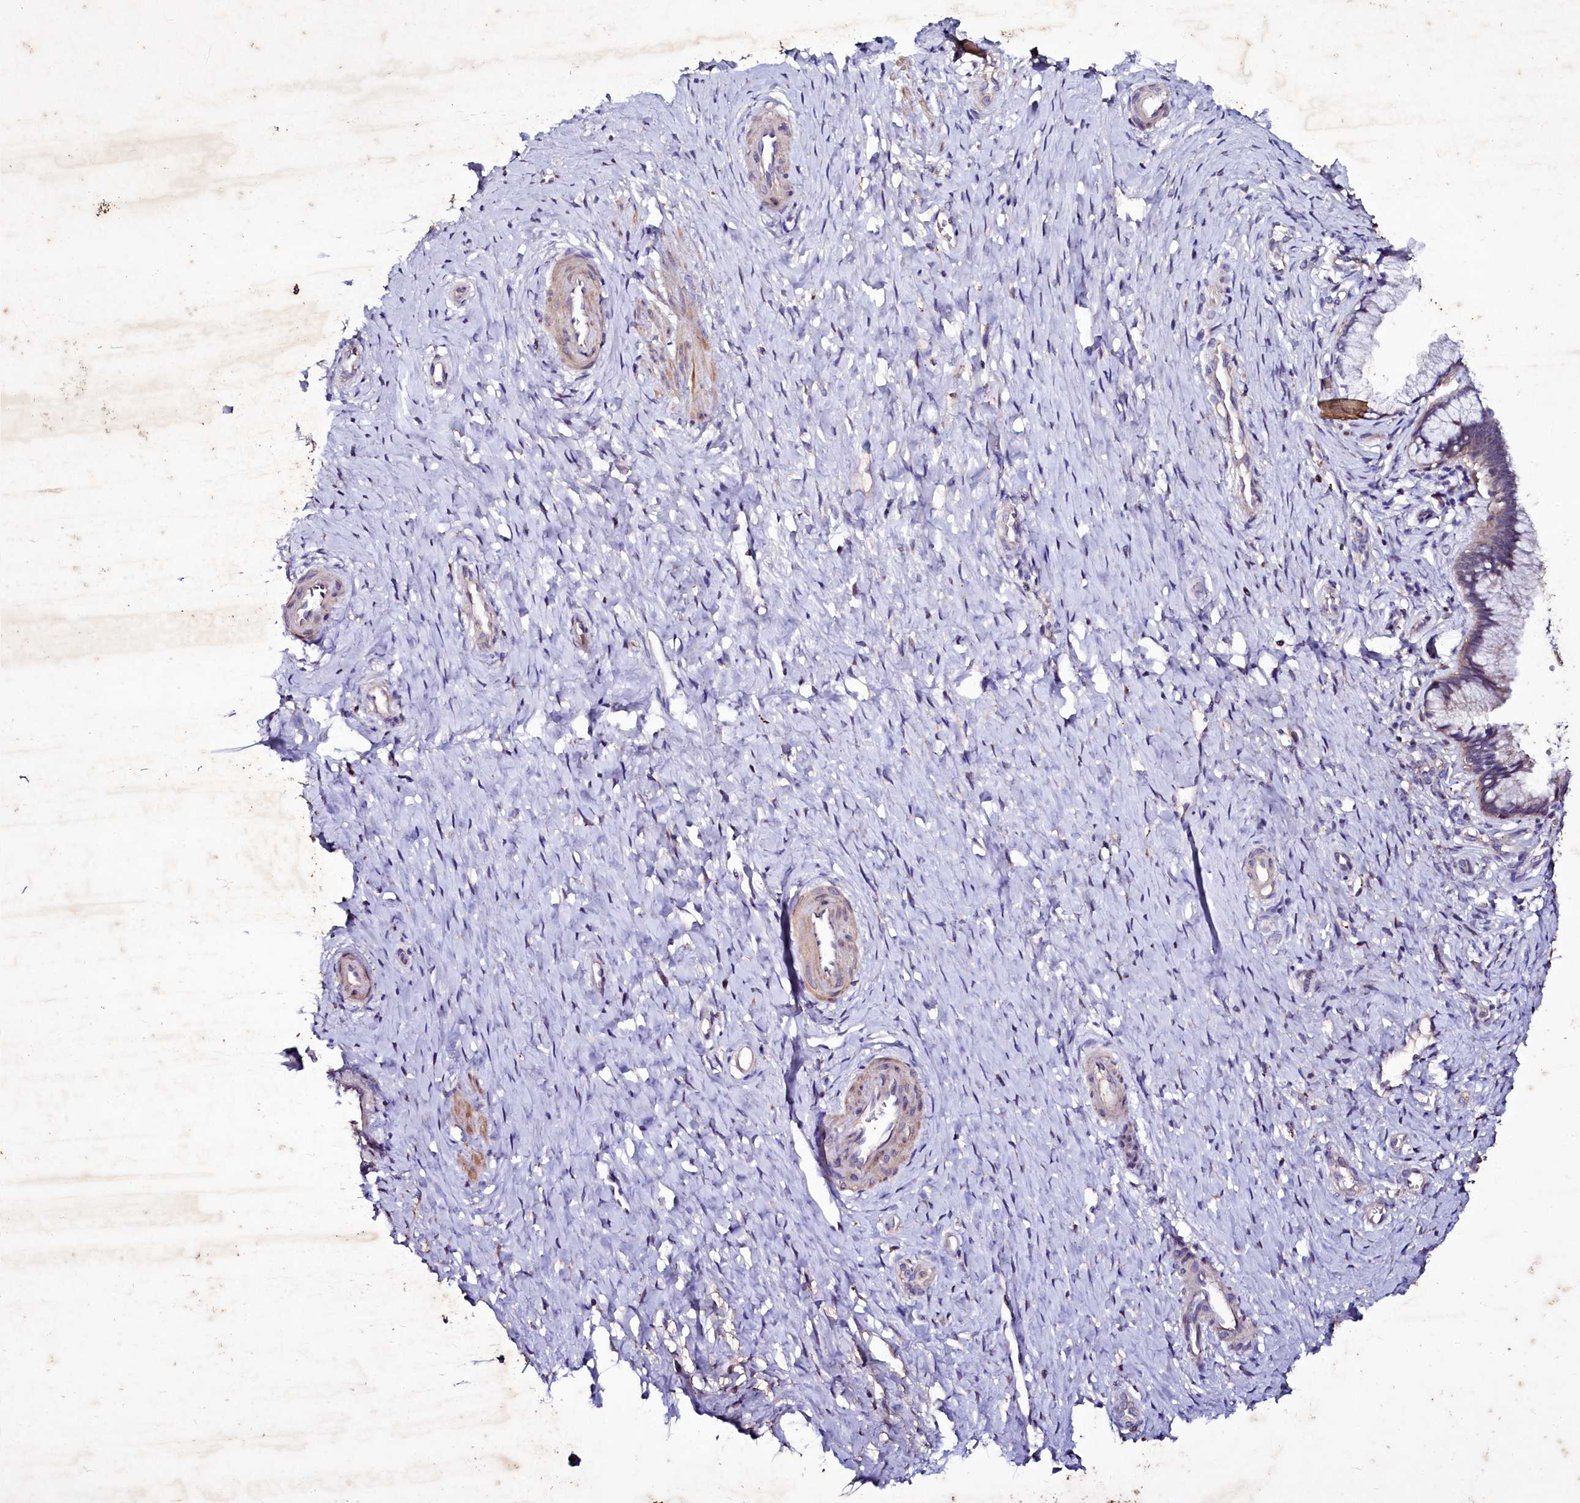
{"staining": {"intensity": "weak", "quantity": "<25%", "location": "cytoplasmic/membranous"}, "tissue": "cervix", "cell_type": "Glandular cells", "image_type": "normal", "snomed": [{"axis": "morphology", "description": "Normal tissue, NOS"}, {"axis": "topography", "description": "Cervix"}], "caption": "Immunohistochemistry photomicrograph of normal cervix: human cervix stained with DAB (3,3'-diaminobenzidine) exhibits no significant protein expression in glandular cells. (Stains: DAB (3,3'-diaminobenzidine) immunohistochemistry (IHC) with hematoxylin counter stain, Microscopy: brightfield microscopy at high magnification).", "gene": "SELENOT", "patient": {"sex": "female", "age": 36}}